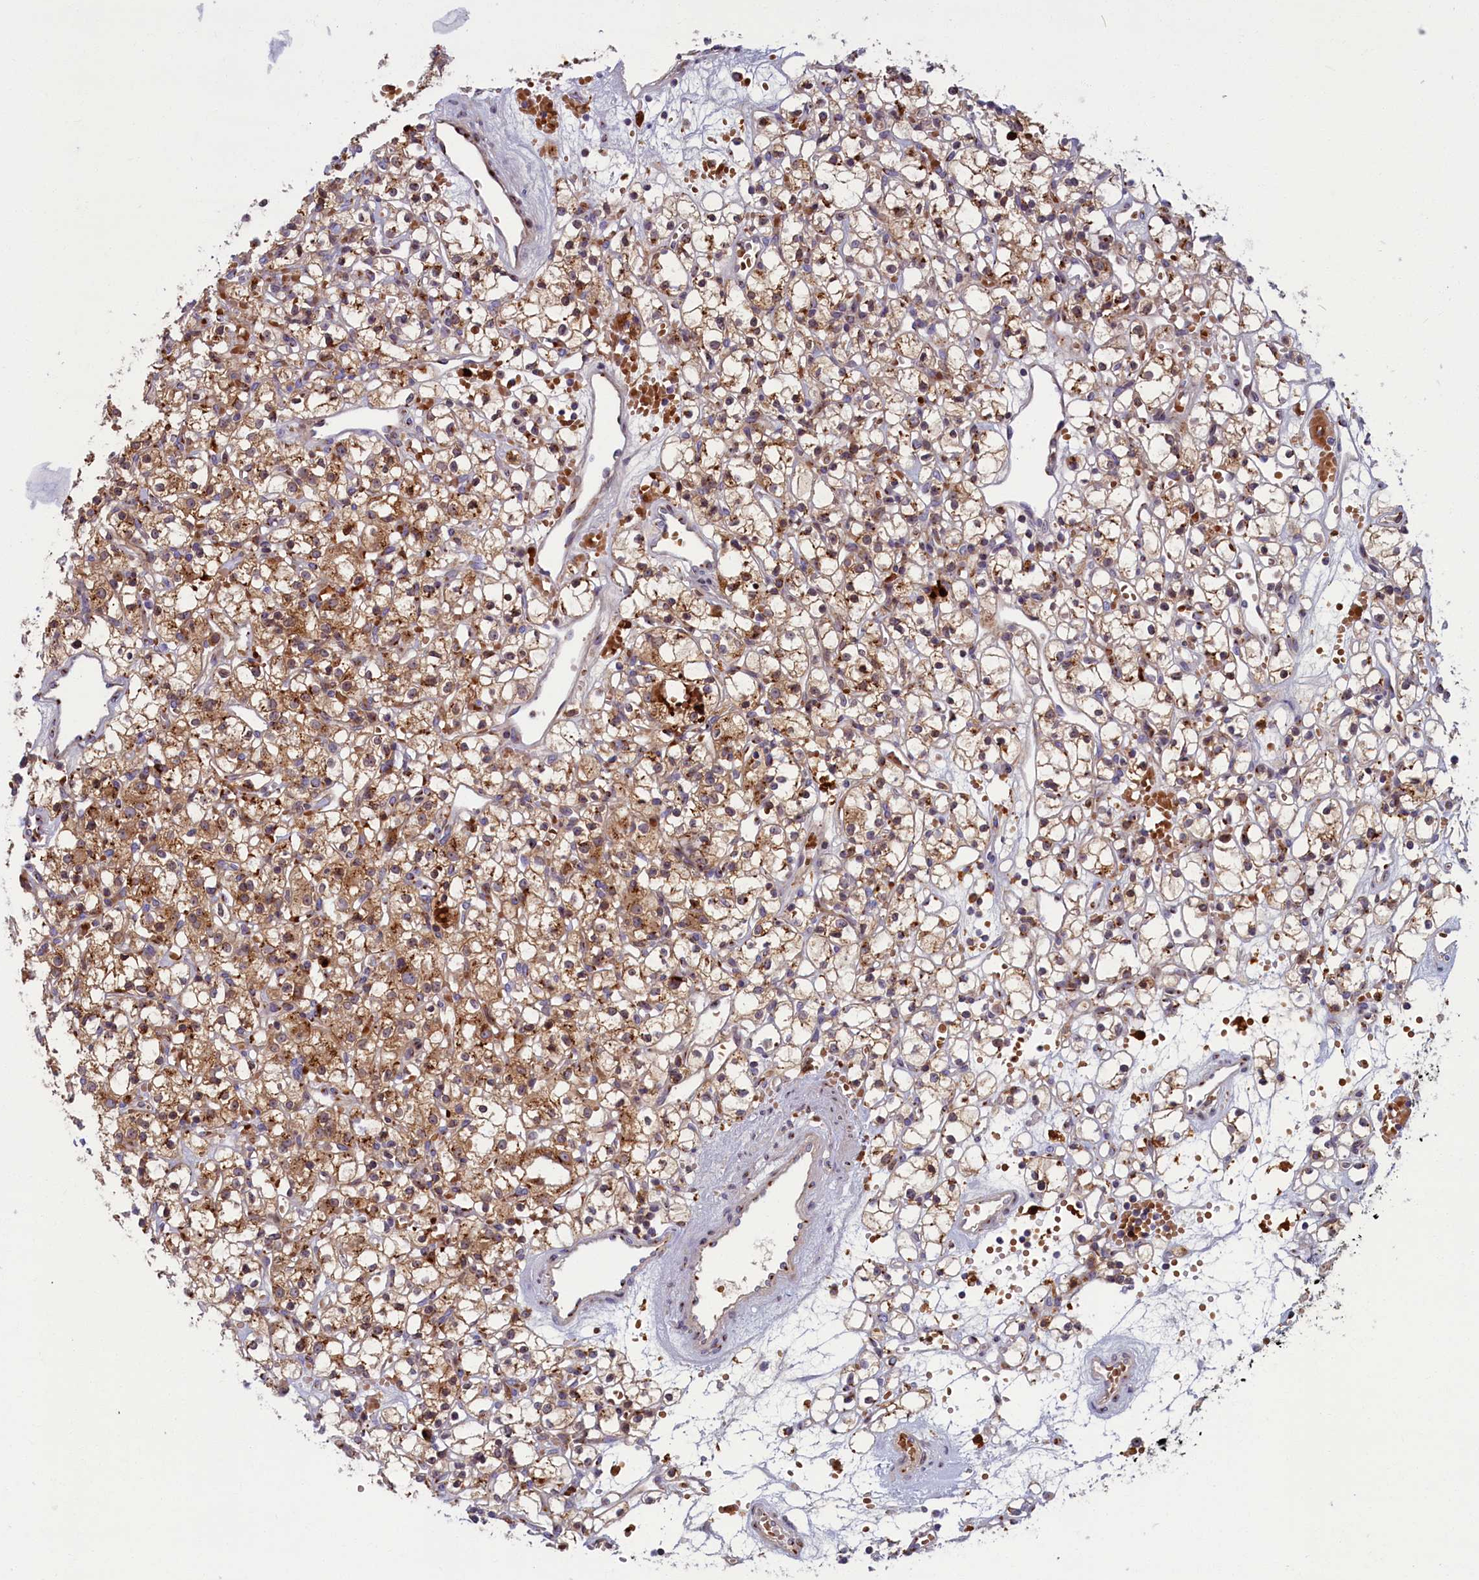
{"staining": {"intensity": "moderate", "quantity": "25%-75%", "location": "cytoplasmic/membranous"}, "tissue": "renal cancer", "cell_type": "Tumor cells", "image_type": "cancer", "snomed": [{"axis": "morphology", "description": "Adenocarcinoma, NOS"}, {"axis": "topography", "description": "Kidney"}], "caption": "High-power microscopy captured an IHC photomicrograph of renal adenocarcinoma, revealing moderate cytoplasmic/membranous staining in approximately 25%-75% of tumor cells.", "gene": "BLVRB", "patient": {"sex": "female", "age": 59}}